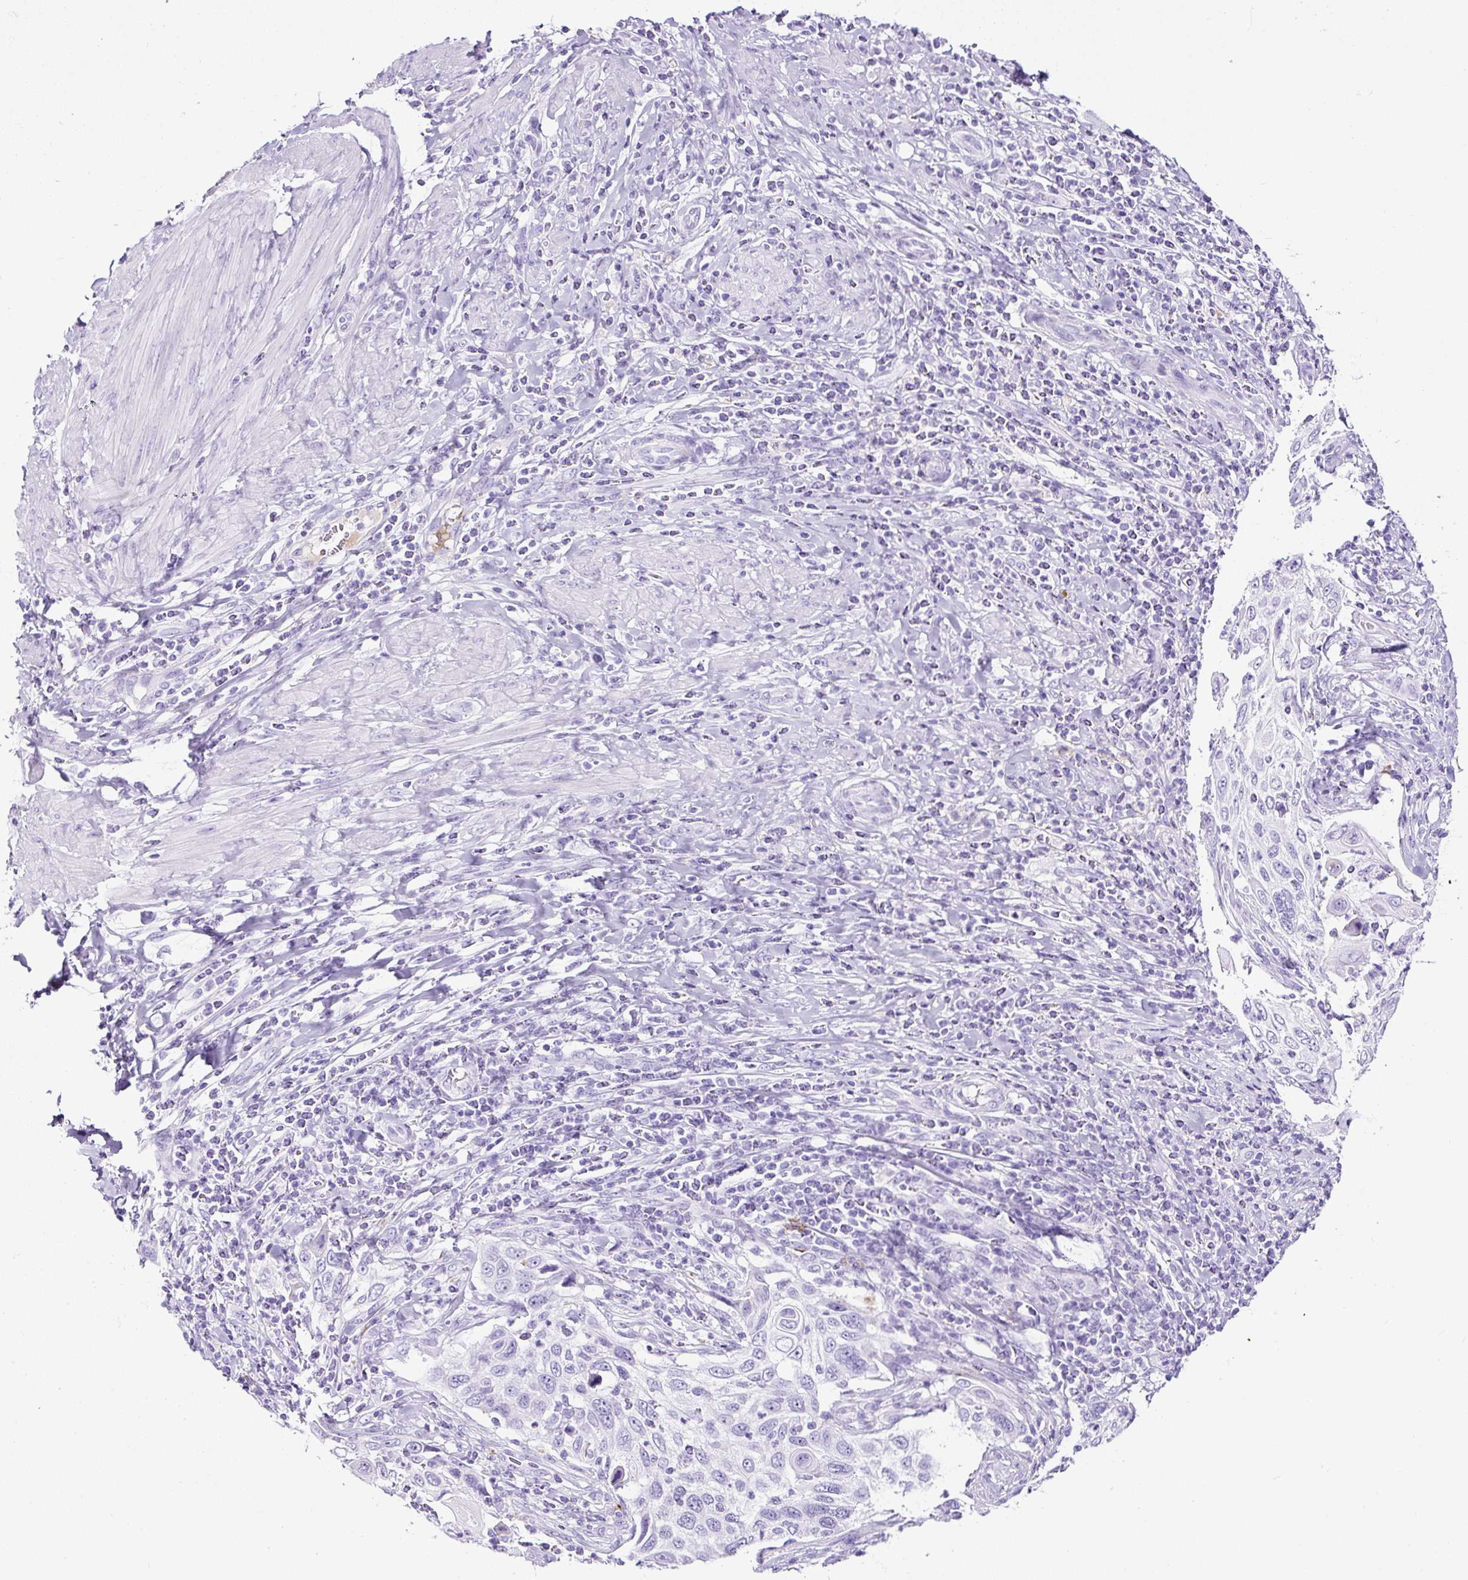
{"staining": {"intensity": "negative", "quantity": "none", "location": "none"}, "tissue": "cervical cancer", "cell_type": "Tumor cells", "image_type": "cancer", "snomed": [{"axis": "morphology", "description": "Squamous cell carcinoma, NOS"}, {"axis": "topography", "description": "Cervix"}], "caption": "Cervical cancer stained for a protein using immunohistochemistry reveals no staining tumor cells.", "gene": "TMEM200B", "patient": {"sex": "female", "age": 70}}